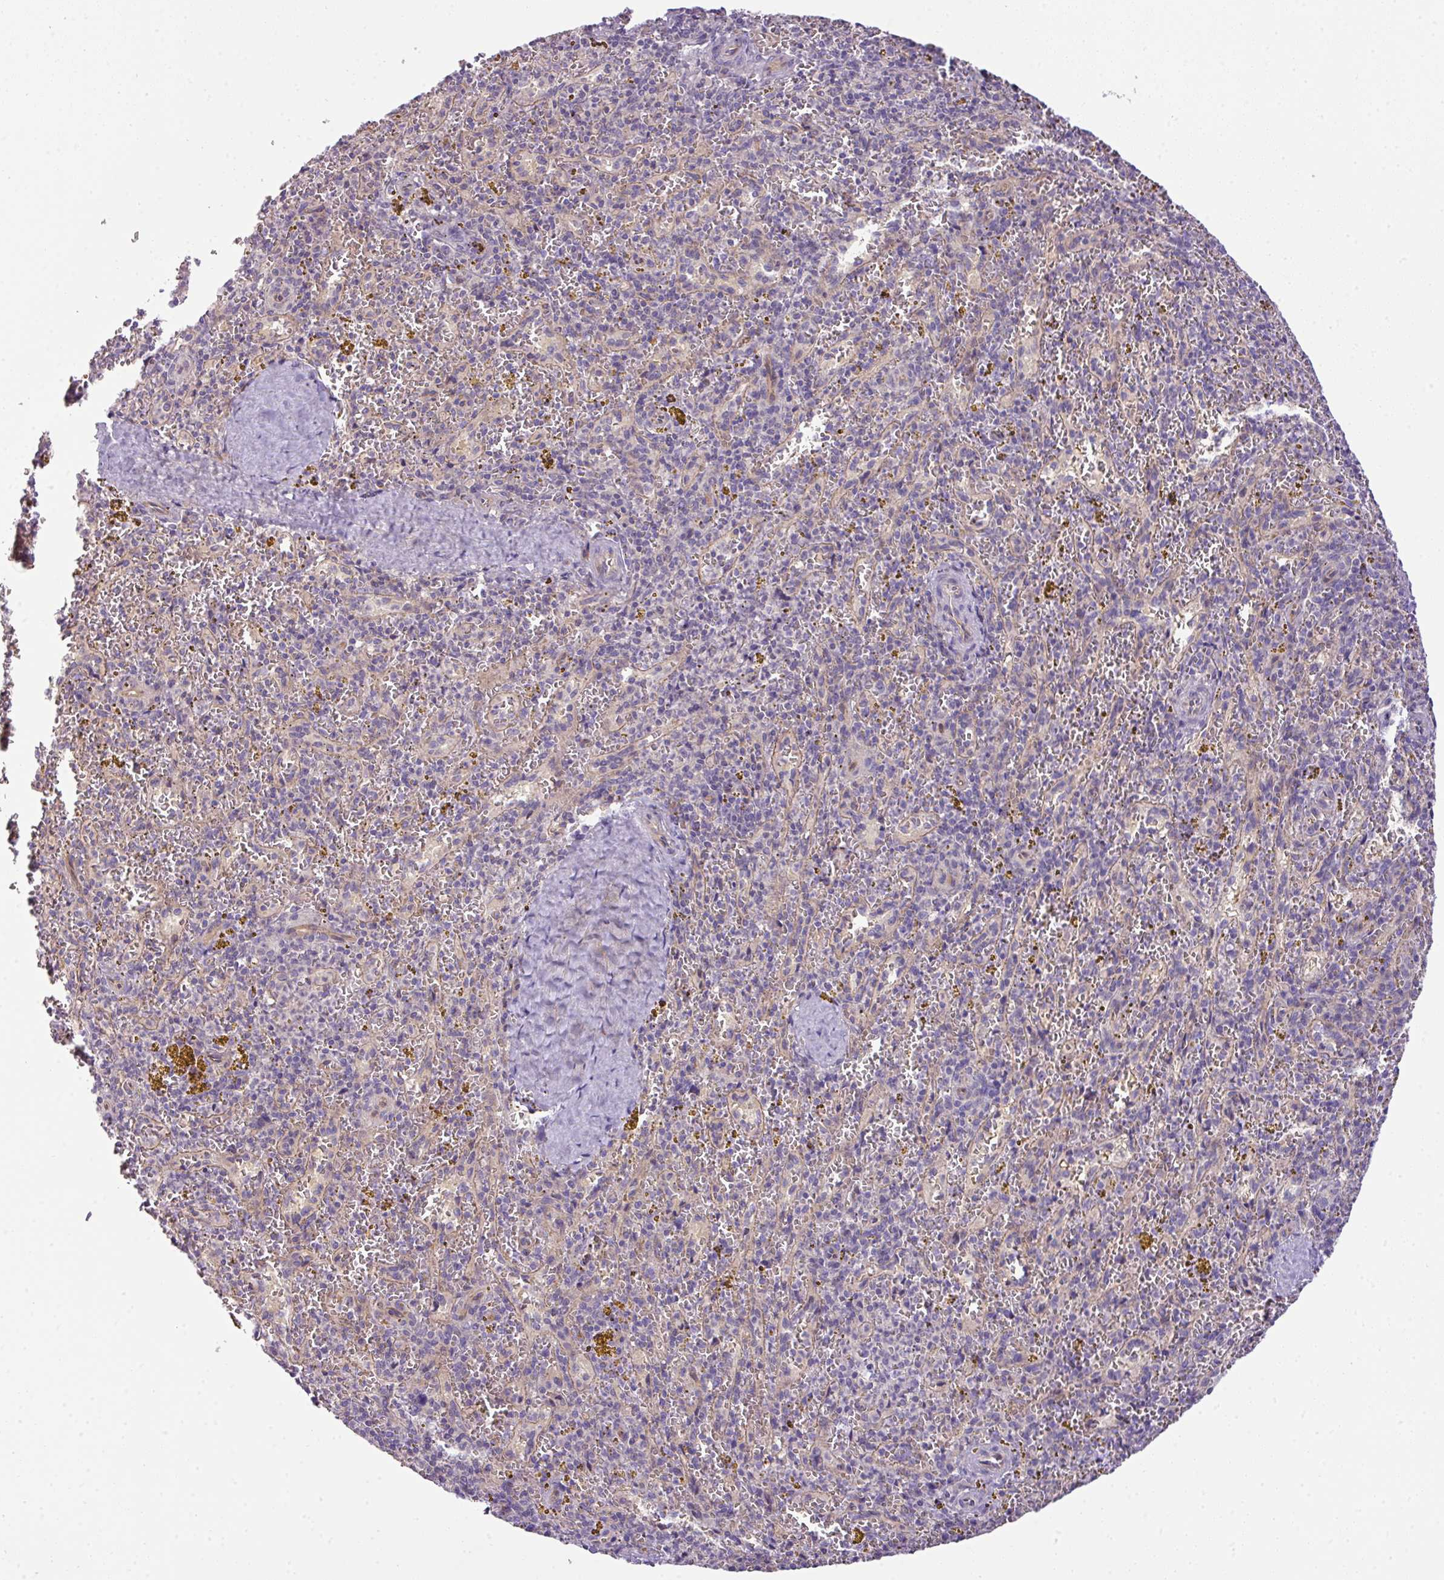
{"staining": {"intensity": "negative", "quantity": "none", "location": "none"}, "tissue": "spleen", "cell_type": "Cells in red pulp", "image_type": "normal", "snomed": [{"axis": "morphology", "description": "Normal tissue, NOS"}, {"axis": "topography", "description": "Spleen"}], "caption": "Cells in red pulp show no significant positivity in benign spleen. (DAB immunohistochemistry, high magnification).", "gene": "PIK3R5", "patient": {"sex": "male", "age": 57}}